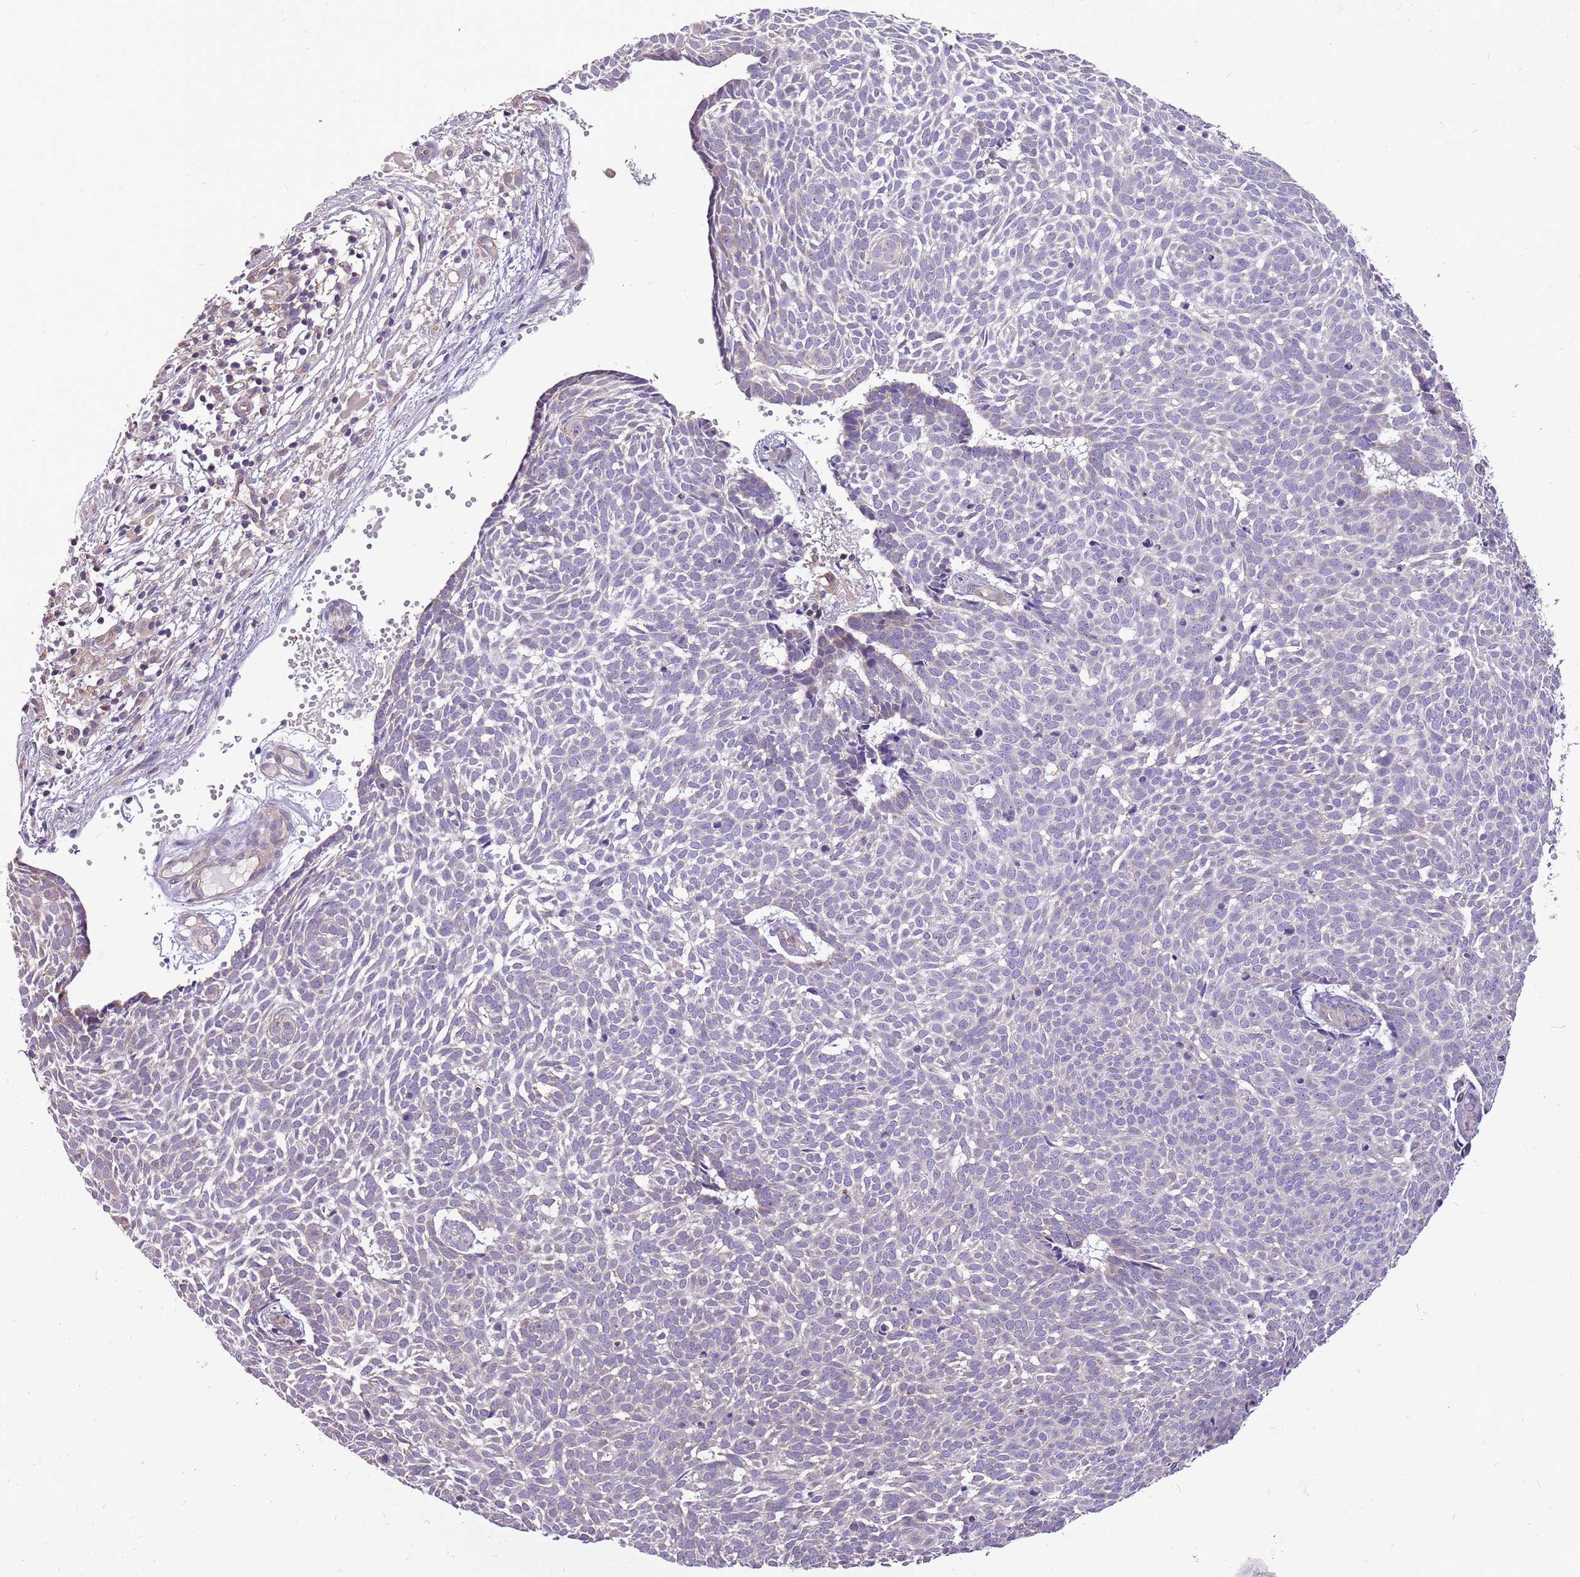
{"staining": {"intensity": "negative", "quantity": "none", "location": "none"}, "tissue": "skin cancer", "cell_type": "Tumor cells", "image_type": "cancer", "snomed": [{"axis": "morphology", "description": "Basal cell carcinoma"}, {"axis": "topography", "description": "Skin"}], "caption": "Photomicrograph shows no protein staining in tumor cells of basal cell carcinoma (skin) tissue.", "gene": "WASHC4", "patient": {"sex": "male", "age": 61}}